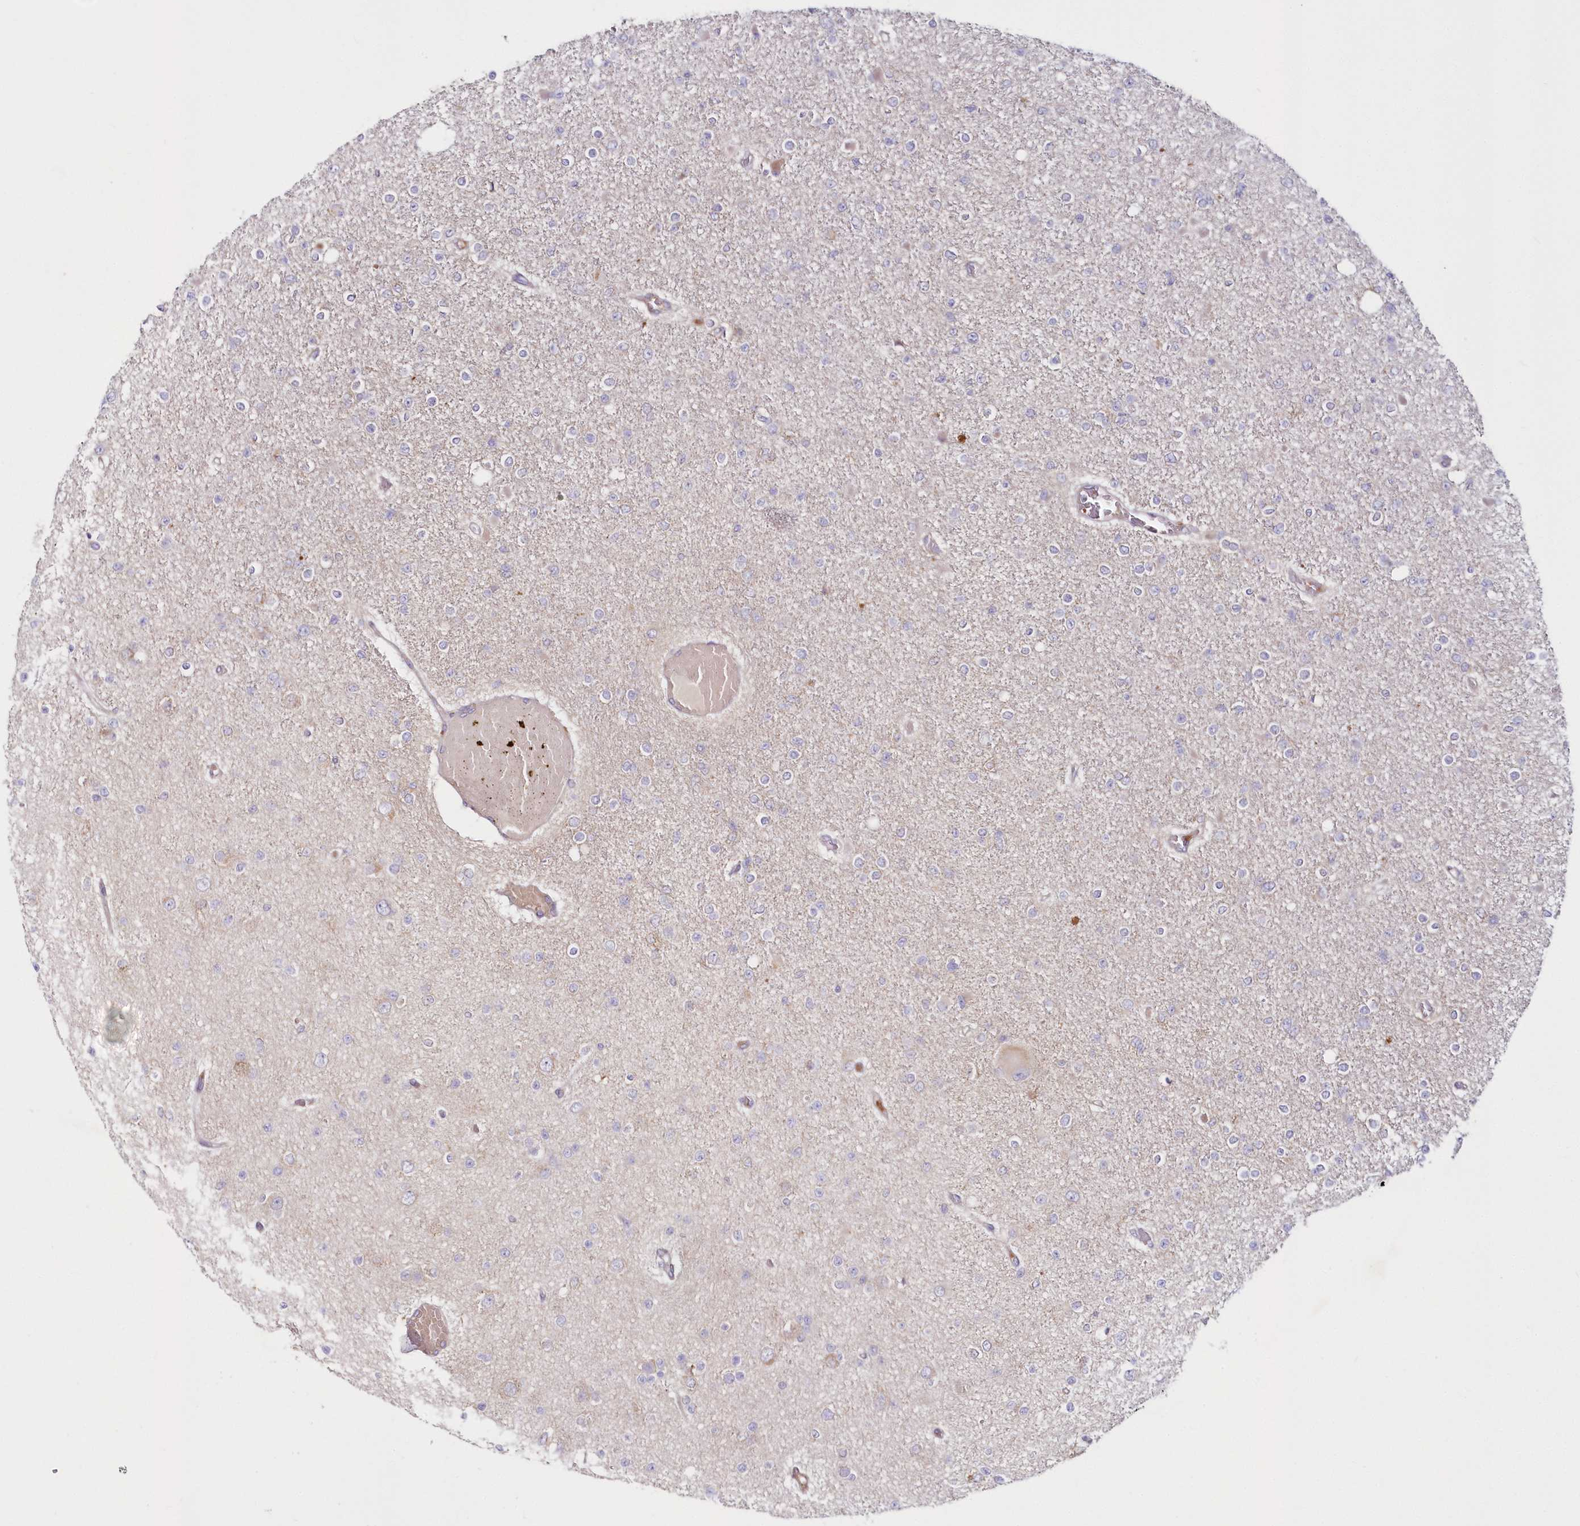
{"staining": {"intensity": "negative", "quantity": "none", "location": "none"}, "tissue": "glioma", "cell_type": "Tumor cells", "image_type": "cancer", "snomed": [{"axis": "morphology", "description": "Glioma, malignant, Low grade"}, {"axis": "topography", "description": "Brain"}], "caption": "IHC of low-grade glioma (malignant) demonstrates no expression in tumor cells.", "gene": "ARFGEF3", "patient": {"sex": "female", "age": 22}}